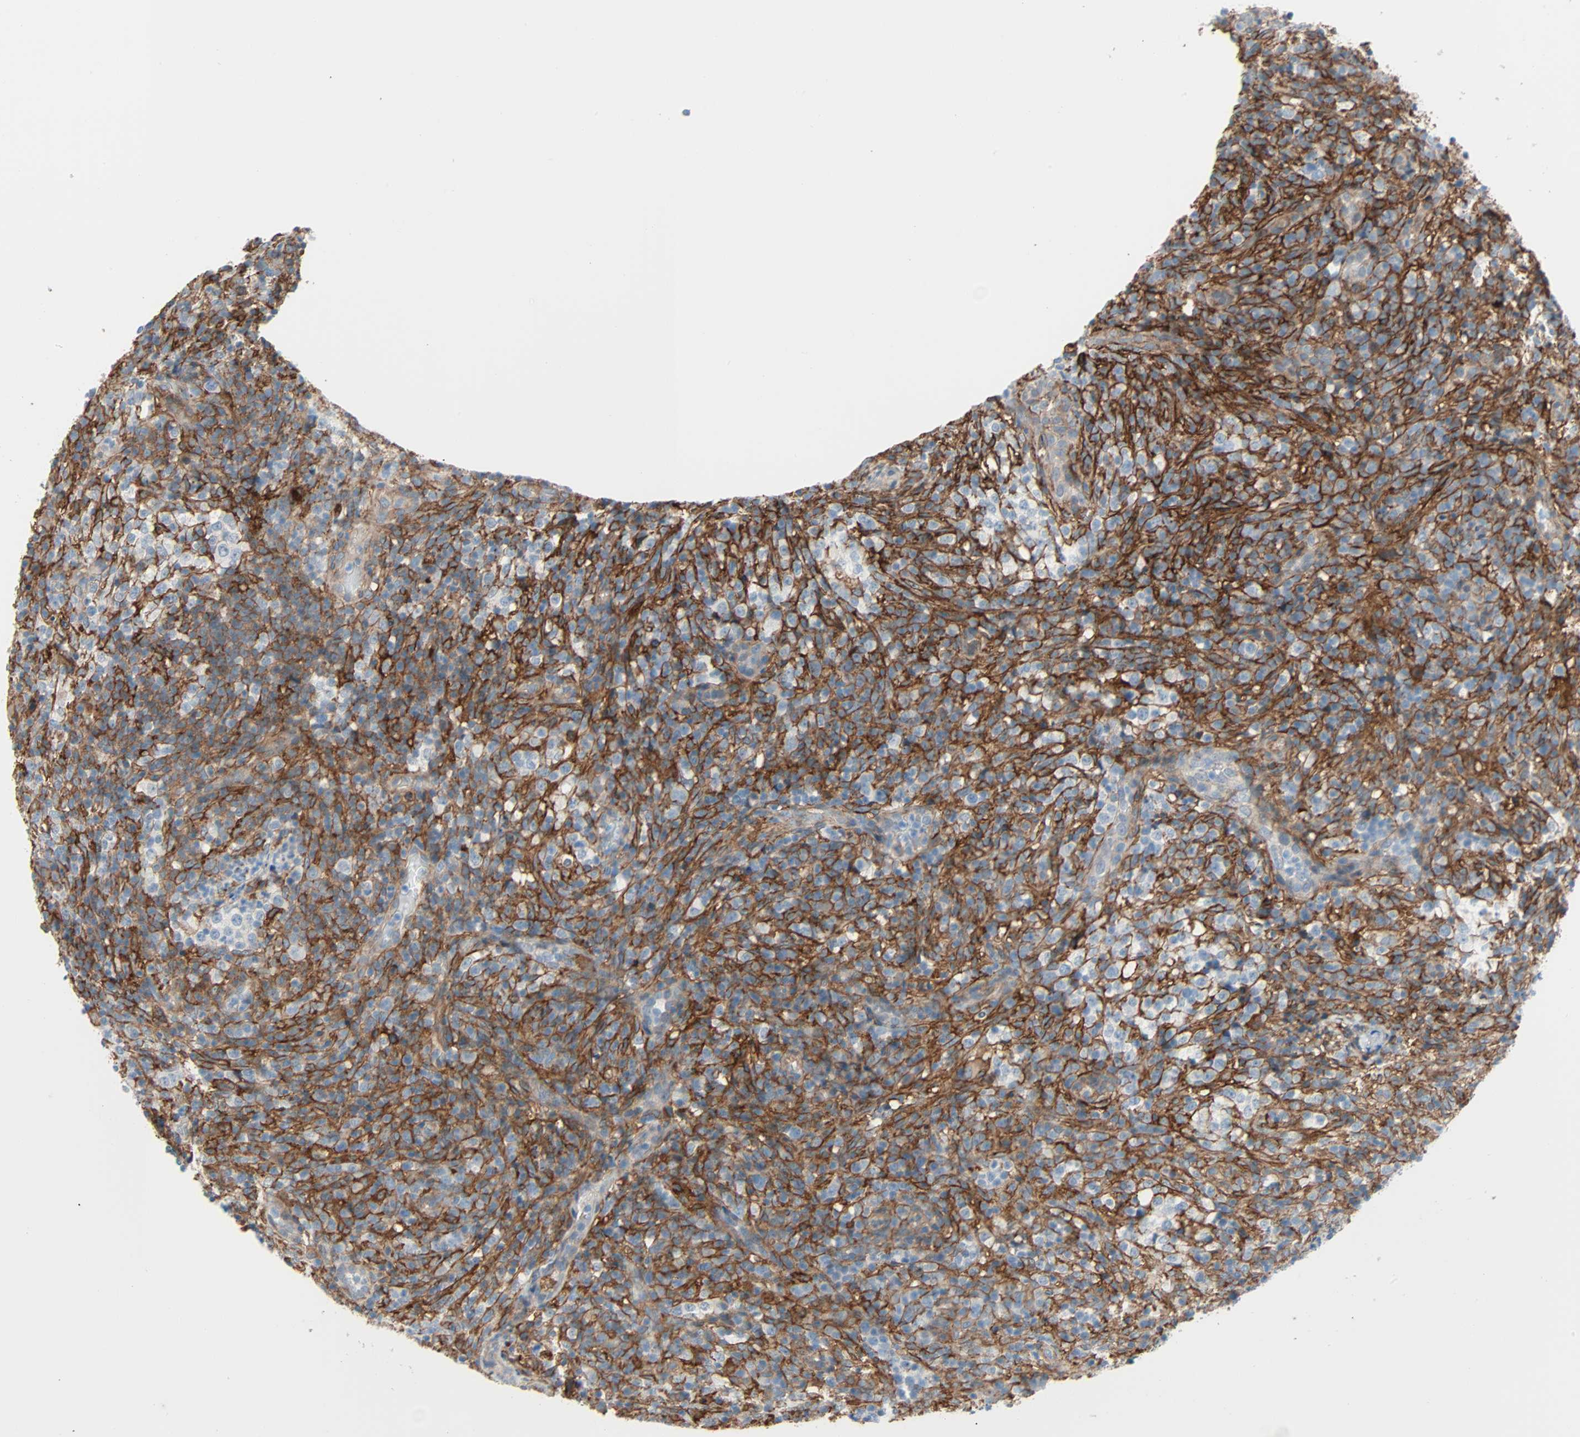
{"staining": {"intensity": "moderate", "quantity": "25%-75%", "location": "cytoplasmic/membranous"}, "tissue": "lymphoma", "cell_type": "Tumor cells", "image_type": "cancer", "snomed": [{"axis": "morphology", "description": "Malignant lymphoma, non-Hodgkin's type, High grade"}, {"axis": "topography", "description": "Lymph node"}], "caption": "The photomicrograph demonstrates staining of lymphoma, revealing moderate cytoplasmic/membranous protein expression (brown color) within tumor cells.", "gene": "EPB41L2", "patient": {"sex": "female", "age": 76}}